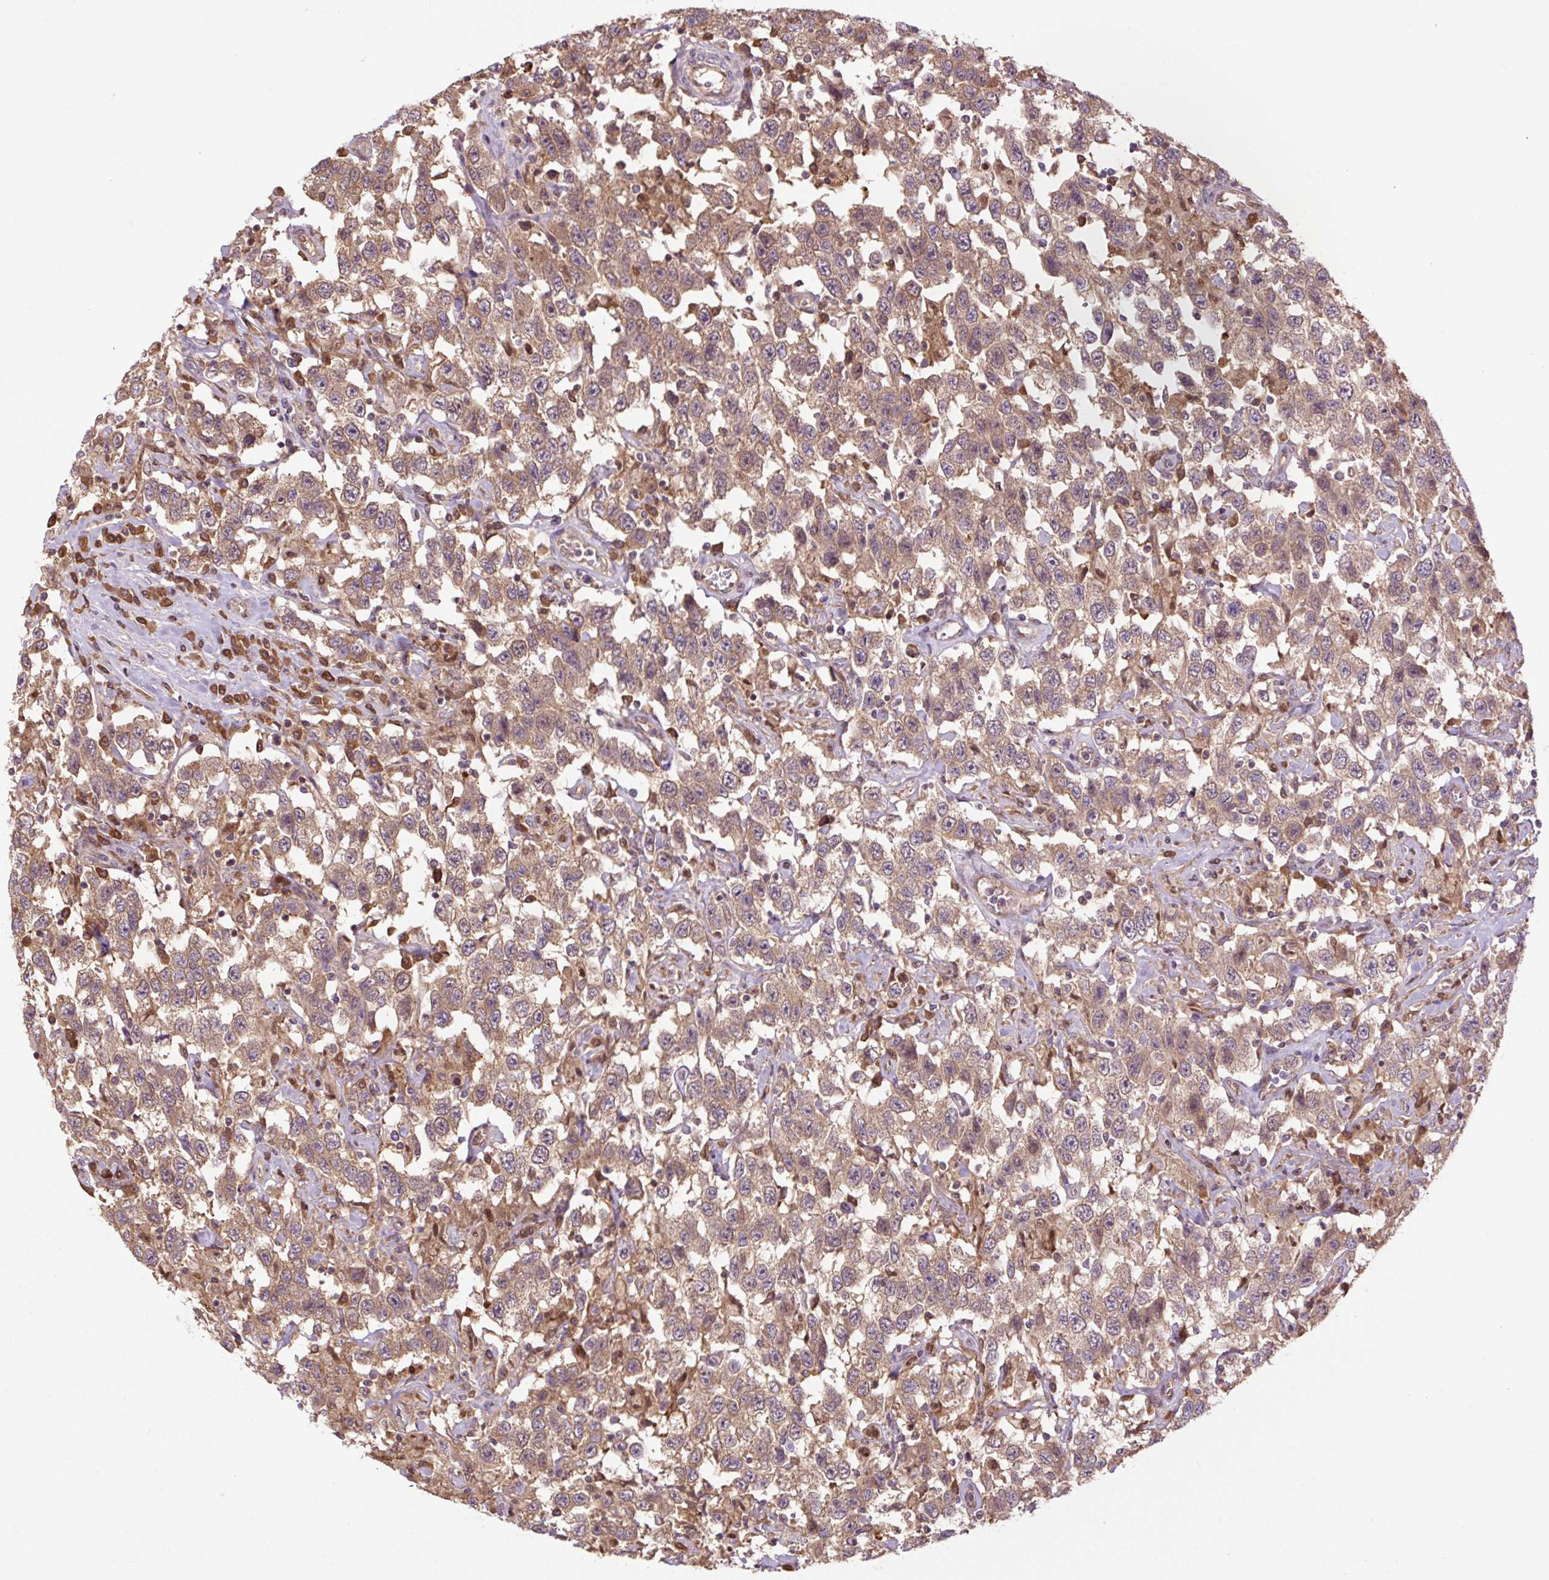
{"staining": {"intensity": "moderate", "quantity": ">75%", "location": "cytoplasmic/membranous"}, "tissue": "testis cancer", "cell_type": "Tumor cells", "image_type": "cancer", "snomed": [{"axis": "morphology", "description": "Seminoma, NOS"}, {"axis": "topography", "description": "Testis"}], "caption": "Testis cancer stained with DAB (3,3'-diaminobenzidine) immunohistochemistry (IHC) exhibits medium levels of moderate cytoplasmic/membranous expression in approximately >75% of tumor cells.", "gene": "TPT1", "patient": {"sex": "male", "age": 41}}